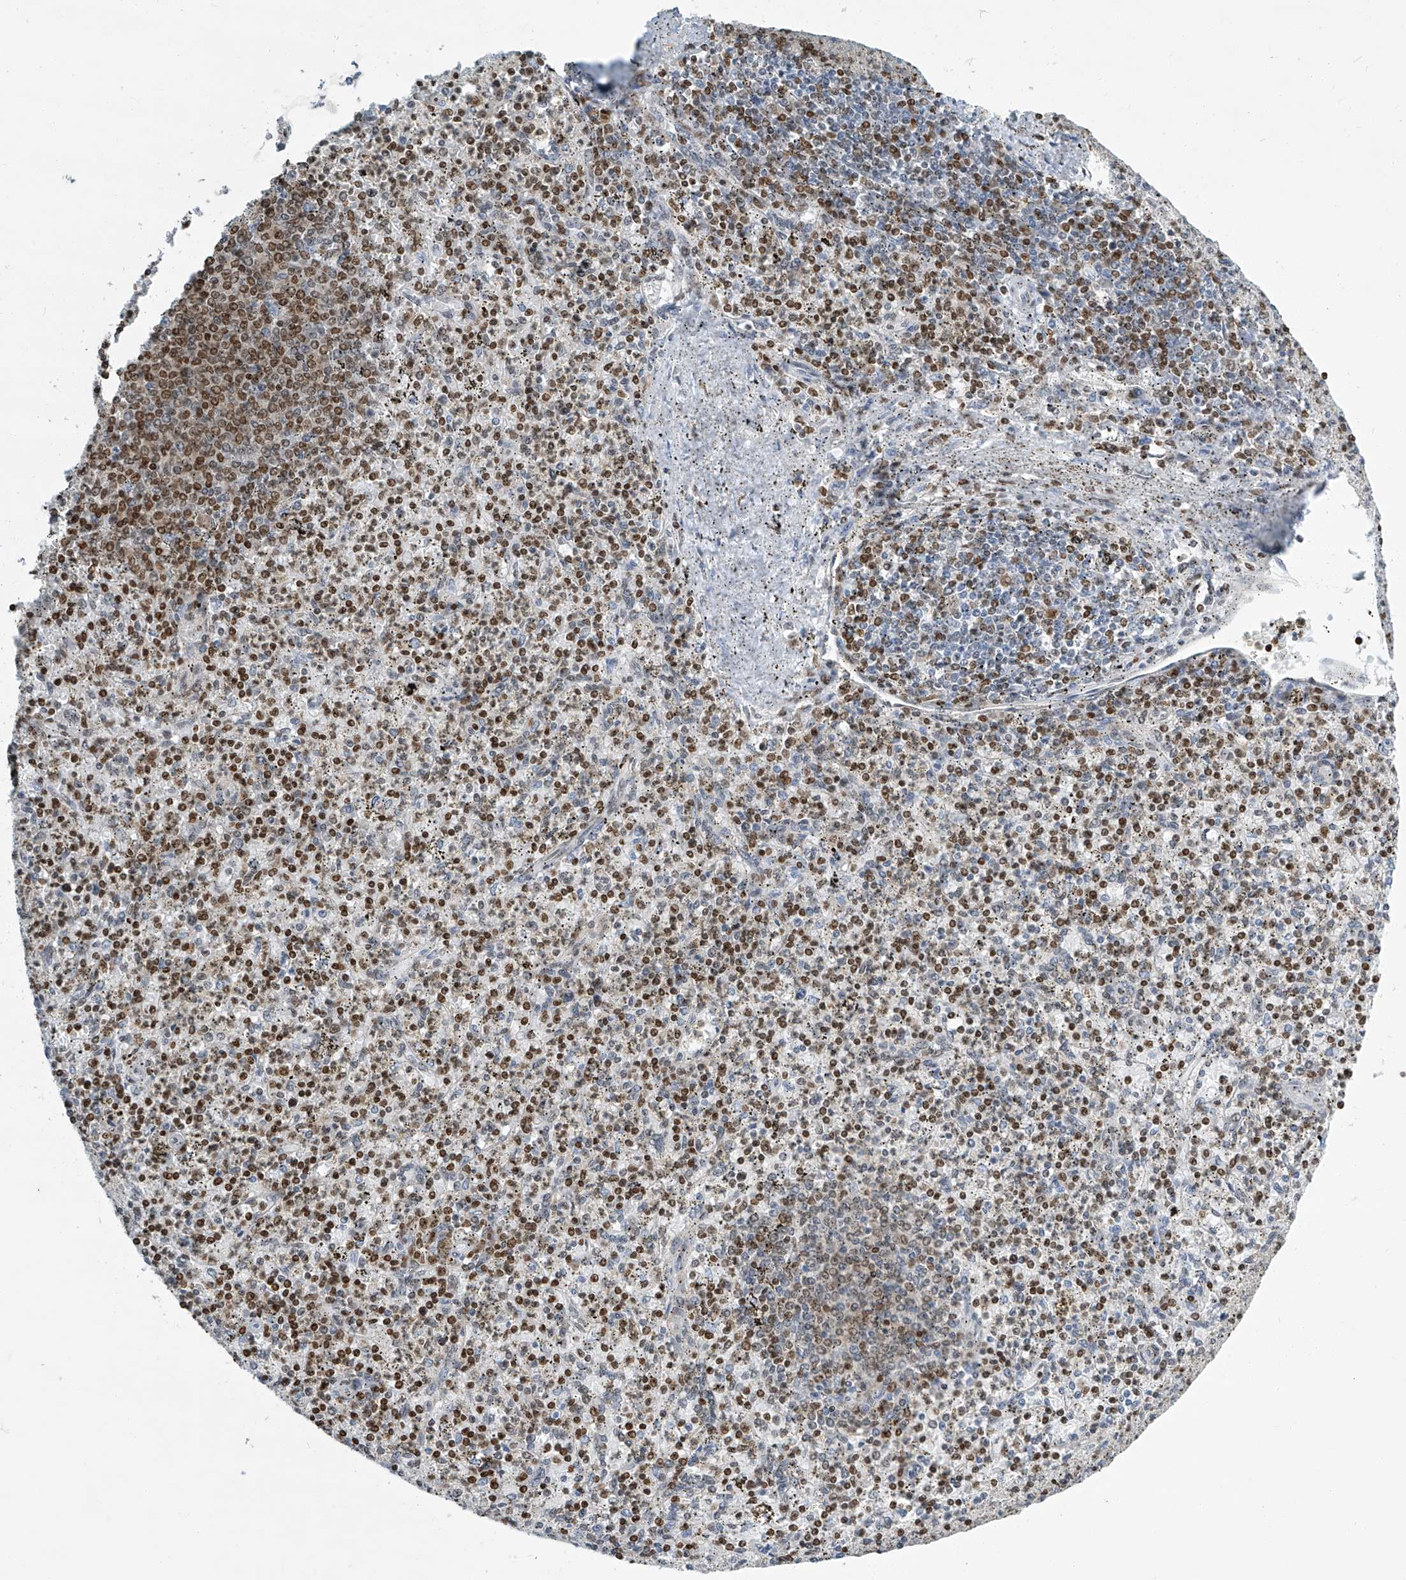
{"staining": {"intensity": "strong", "quantity": "25%-75%", "location": "nuclear"}, "tissue": "spleen", "cell_type": "Cells in red pulp", "image_type": "normal", "snomed": [{"axis": "morphology", "description": "Normal tissue, NOS"}, {"axis": "topography", "description": "Spleen"}], "caption": "Brown immunohistochemical staining in normal human spleen reveals strong nuclear positivity in about 25%-75% of cells in red pulp. Nuclei are stained in blue.", "gene": "ENSG00000257390", "patient": {"sex": "male", "age": 72}}